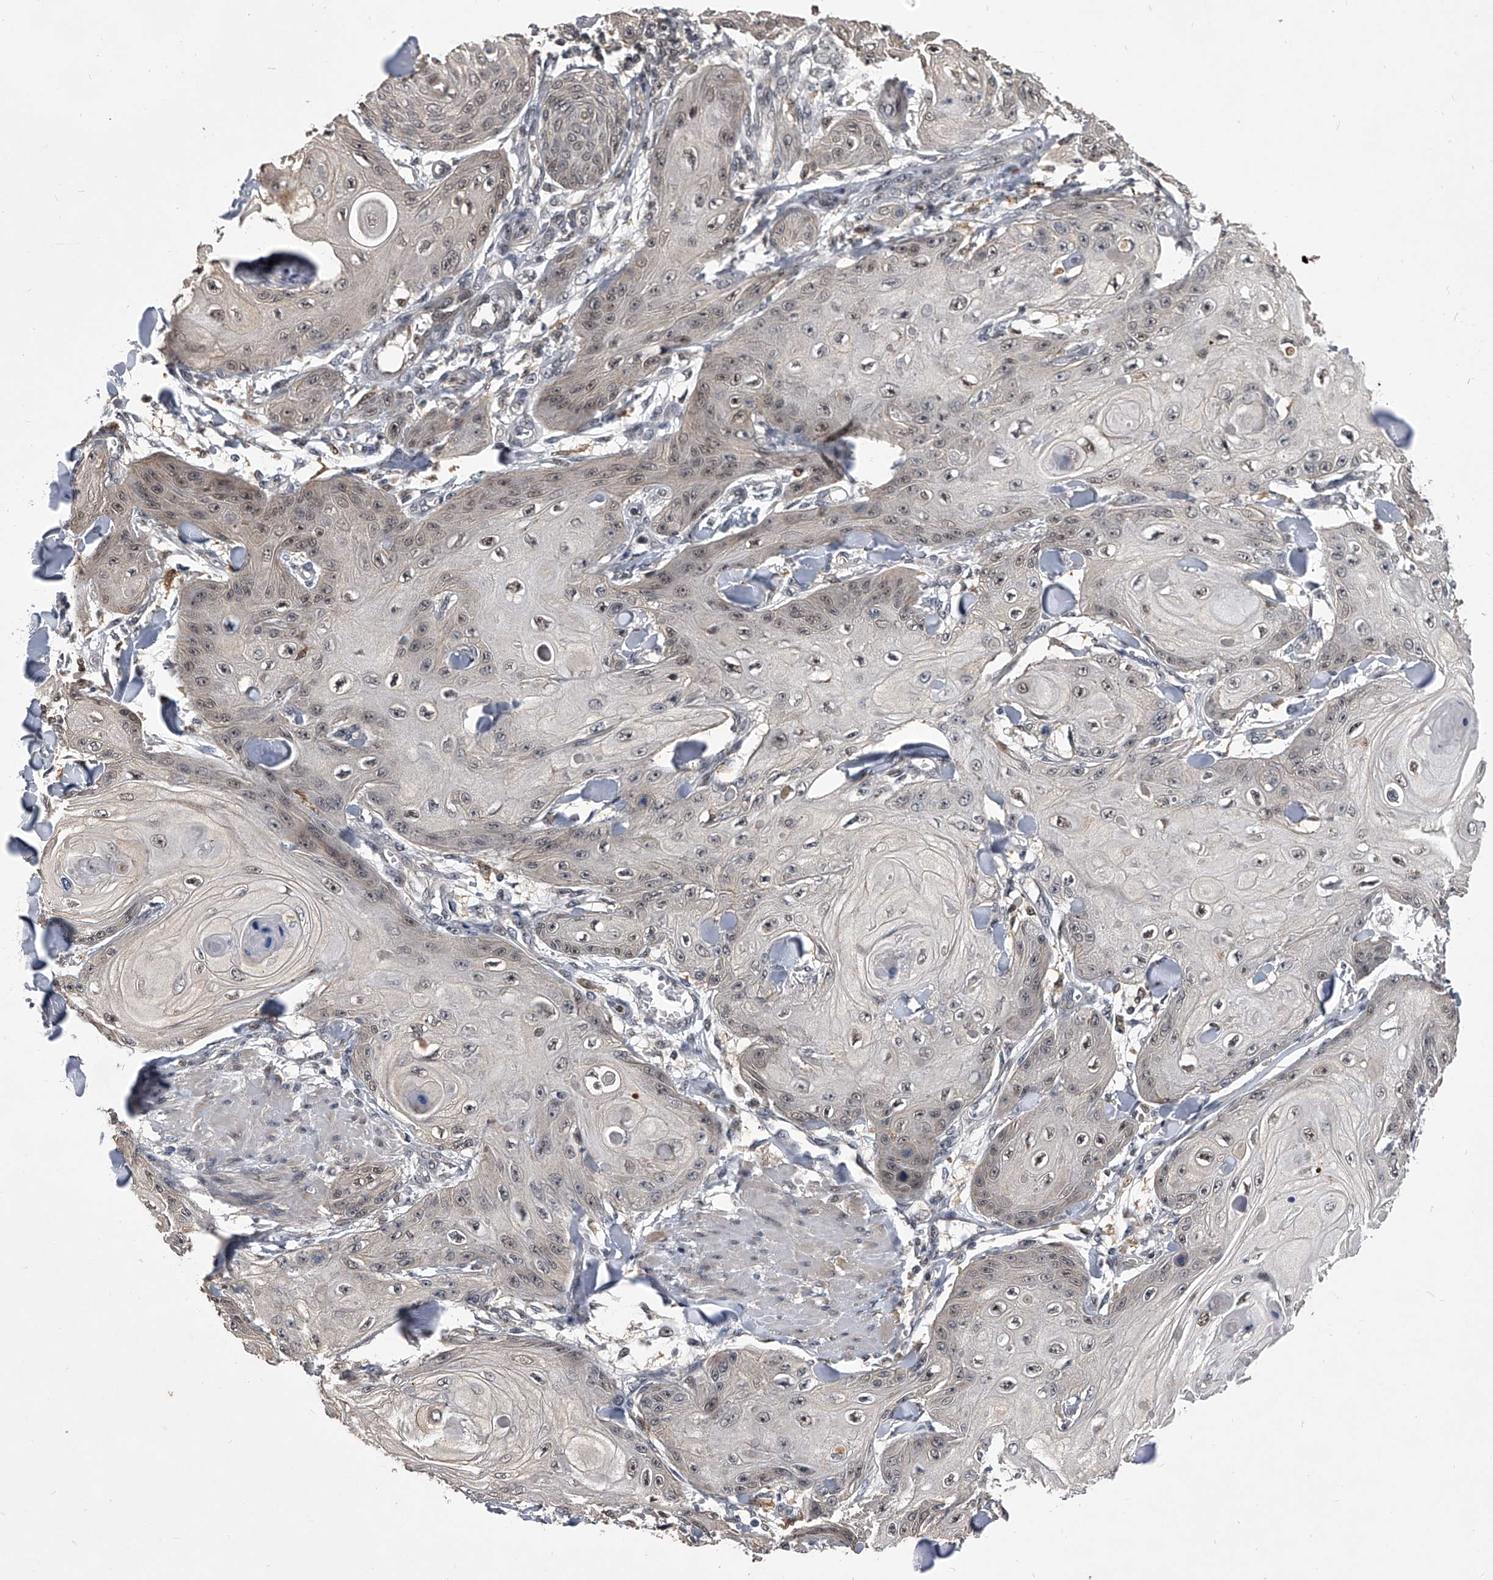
{"staining": {"intensity": "weak", "quantity": "<25%", "location": "nuclear"}, "tissue": "skin cancer", "cell_type": "Tumor cells", "image_type": "cancer", "snomed": [{"axis": "morphology", "description": "Squamous cell carcinoma, NOS"}, {"axis": "topography", "description": "Skin"}], "caption": "The micrograph exhibits no staining of tumor cells in squamous cell carcinoma (skin).", "gene": "CMTR1", "patient": {"sex": "male", "age": 74}}